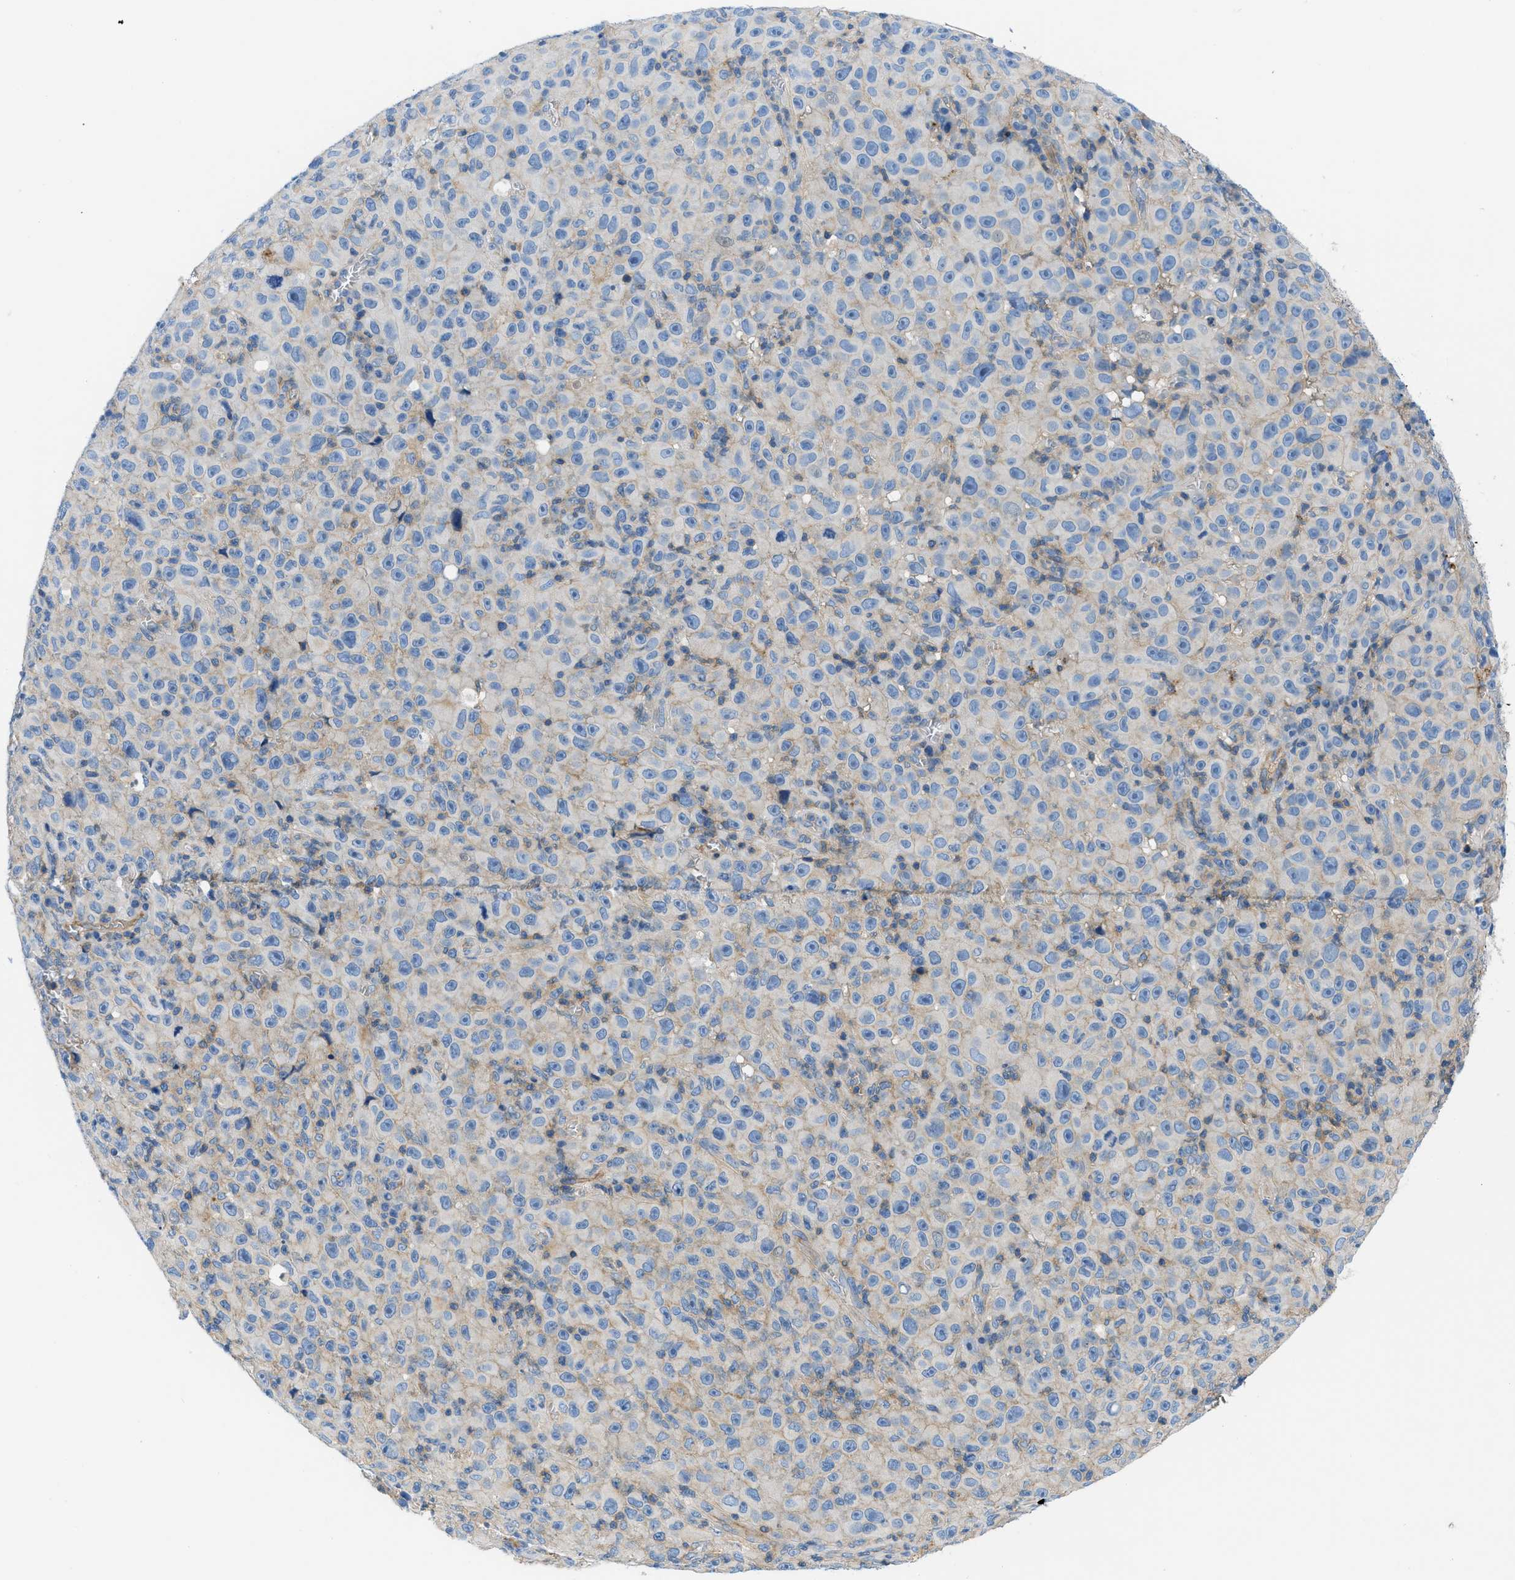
{"staining": {"intensity": "strong", "quantity": "<25%", "location": "cytoplasmic/membranous"}, "tissue": "melanoma", "cell_type": "Tumor cells", "image_type": "cancer", "snomed": [{"axis": "morphology", "description": "Malignant melanoma, NOS"}, {"axis": "topography", "description": "Skin"}], "caption": "DAB (3,3'-diaminobenzidine) immunohistochemical staining of malignant melanoma reveals strong cytoplasmic/membranous protein expression in approximately <25% of tumor cells.", "gene": "ORAI1", "patient": {"sex": "female", "age": 82}}